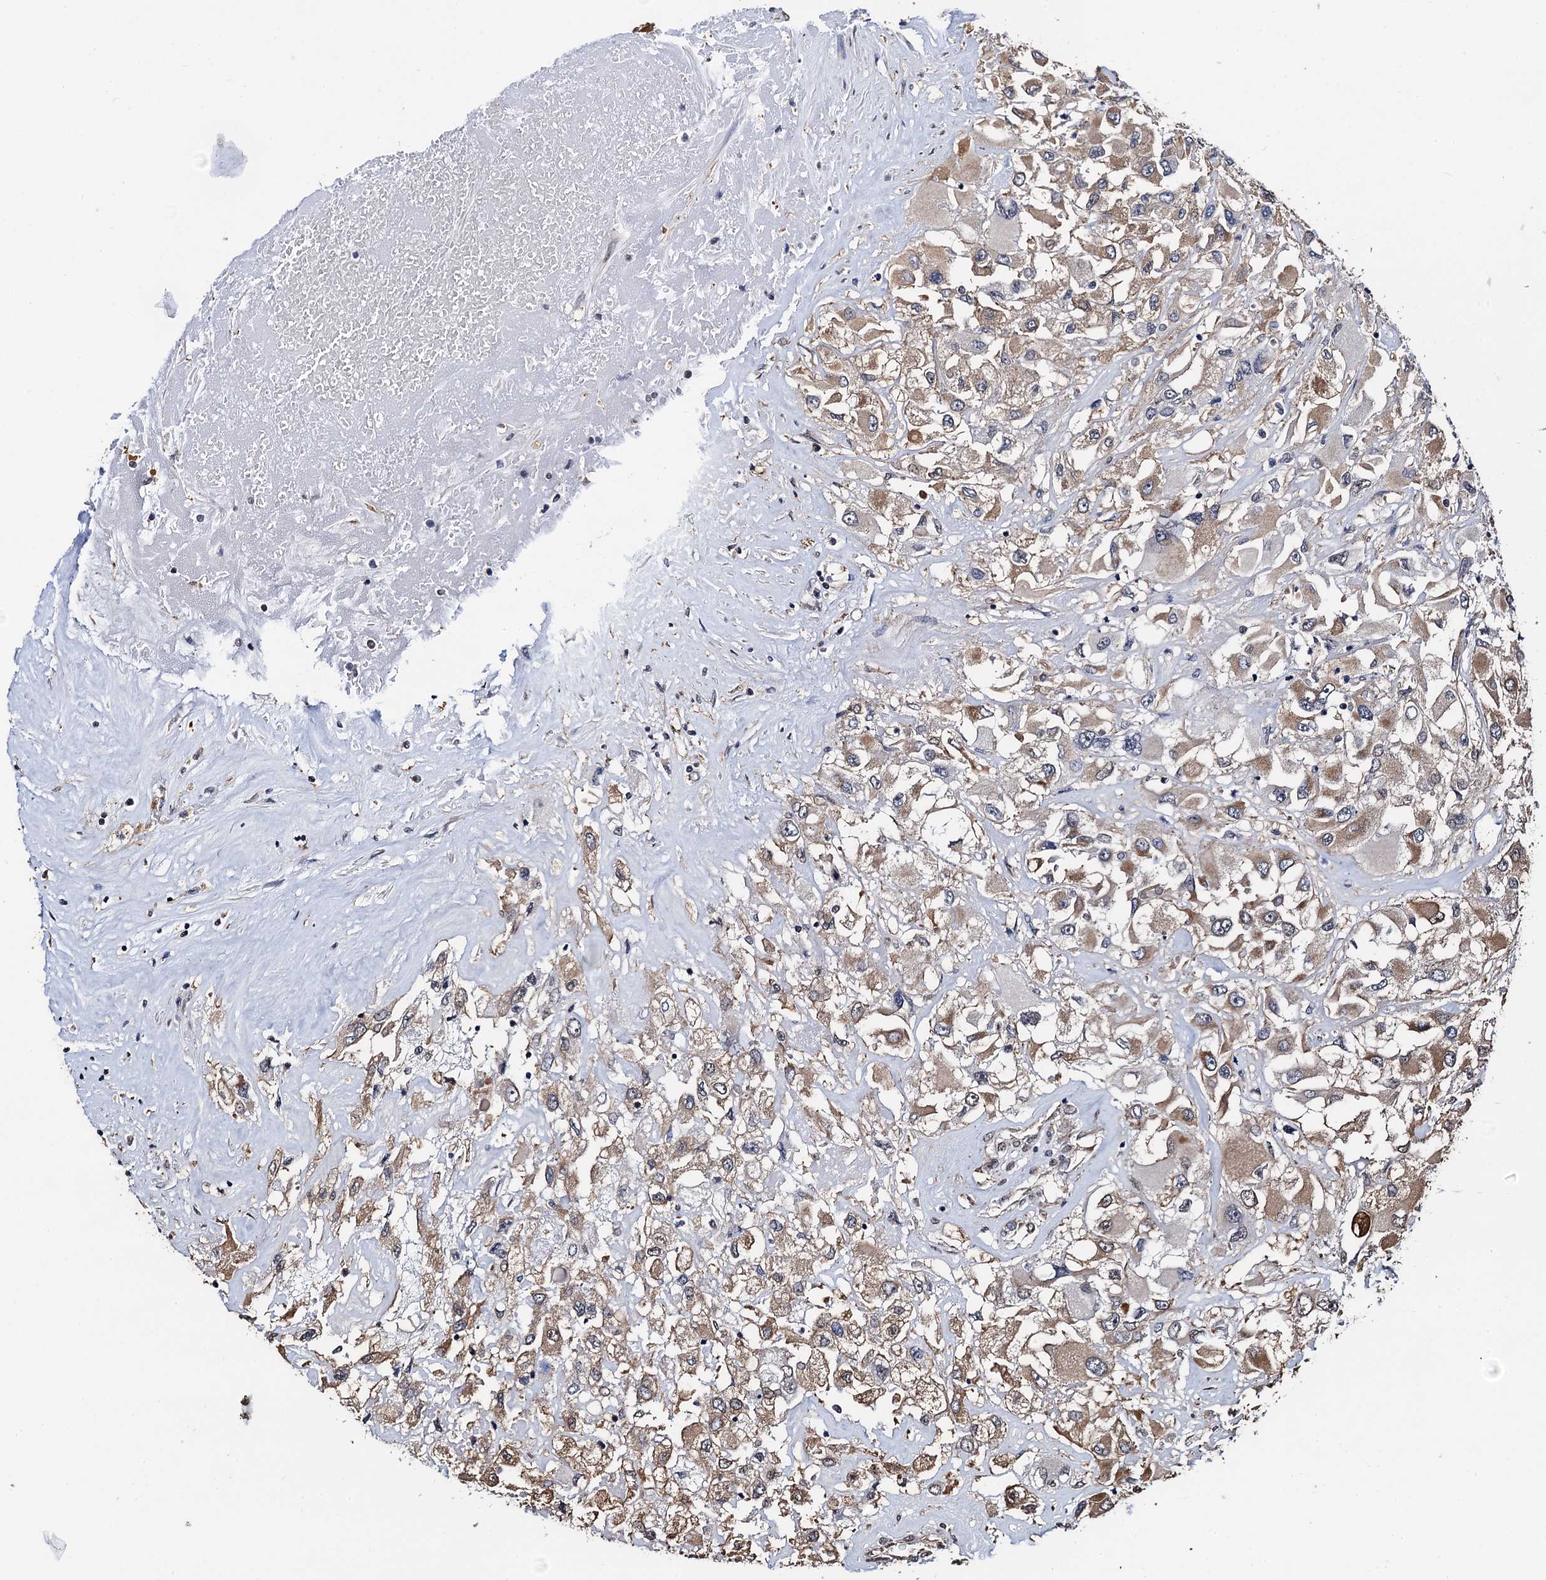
{"staining": {"intensity": "weak", "quantity": ">75%", "location": "cytoplasmic/membranous"}, "tissue": "renal cancer", "cell_type": "Tumor cells", "image_type": "cancer", "snomed": [{"axis": "morphology", "description": "Adenocarcinoma, NOS"}, {"axis": "topography", "description": "Kidney"}], "caption": "Immunohistochemical staining of human renal cancer (adenocarcinoma) exhibits weak cytoplasmic/membranous protein staining in approximately >75% of tumor cells. (Stains: DAB in brown, nuclei in blue, Microscopy: brightfield microscopy at high magnification).", "gene": "PTCD3", "patient": {"sex": "female", "age": 52}}